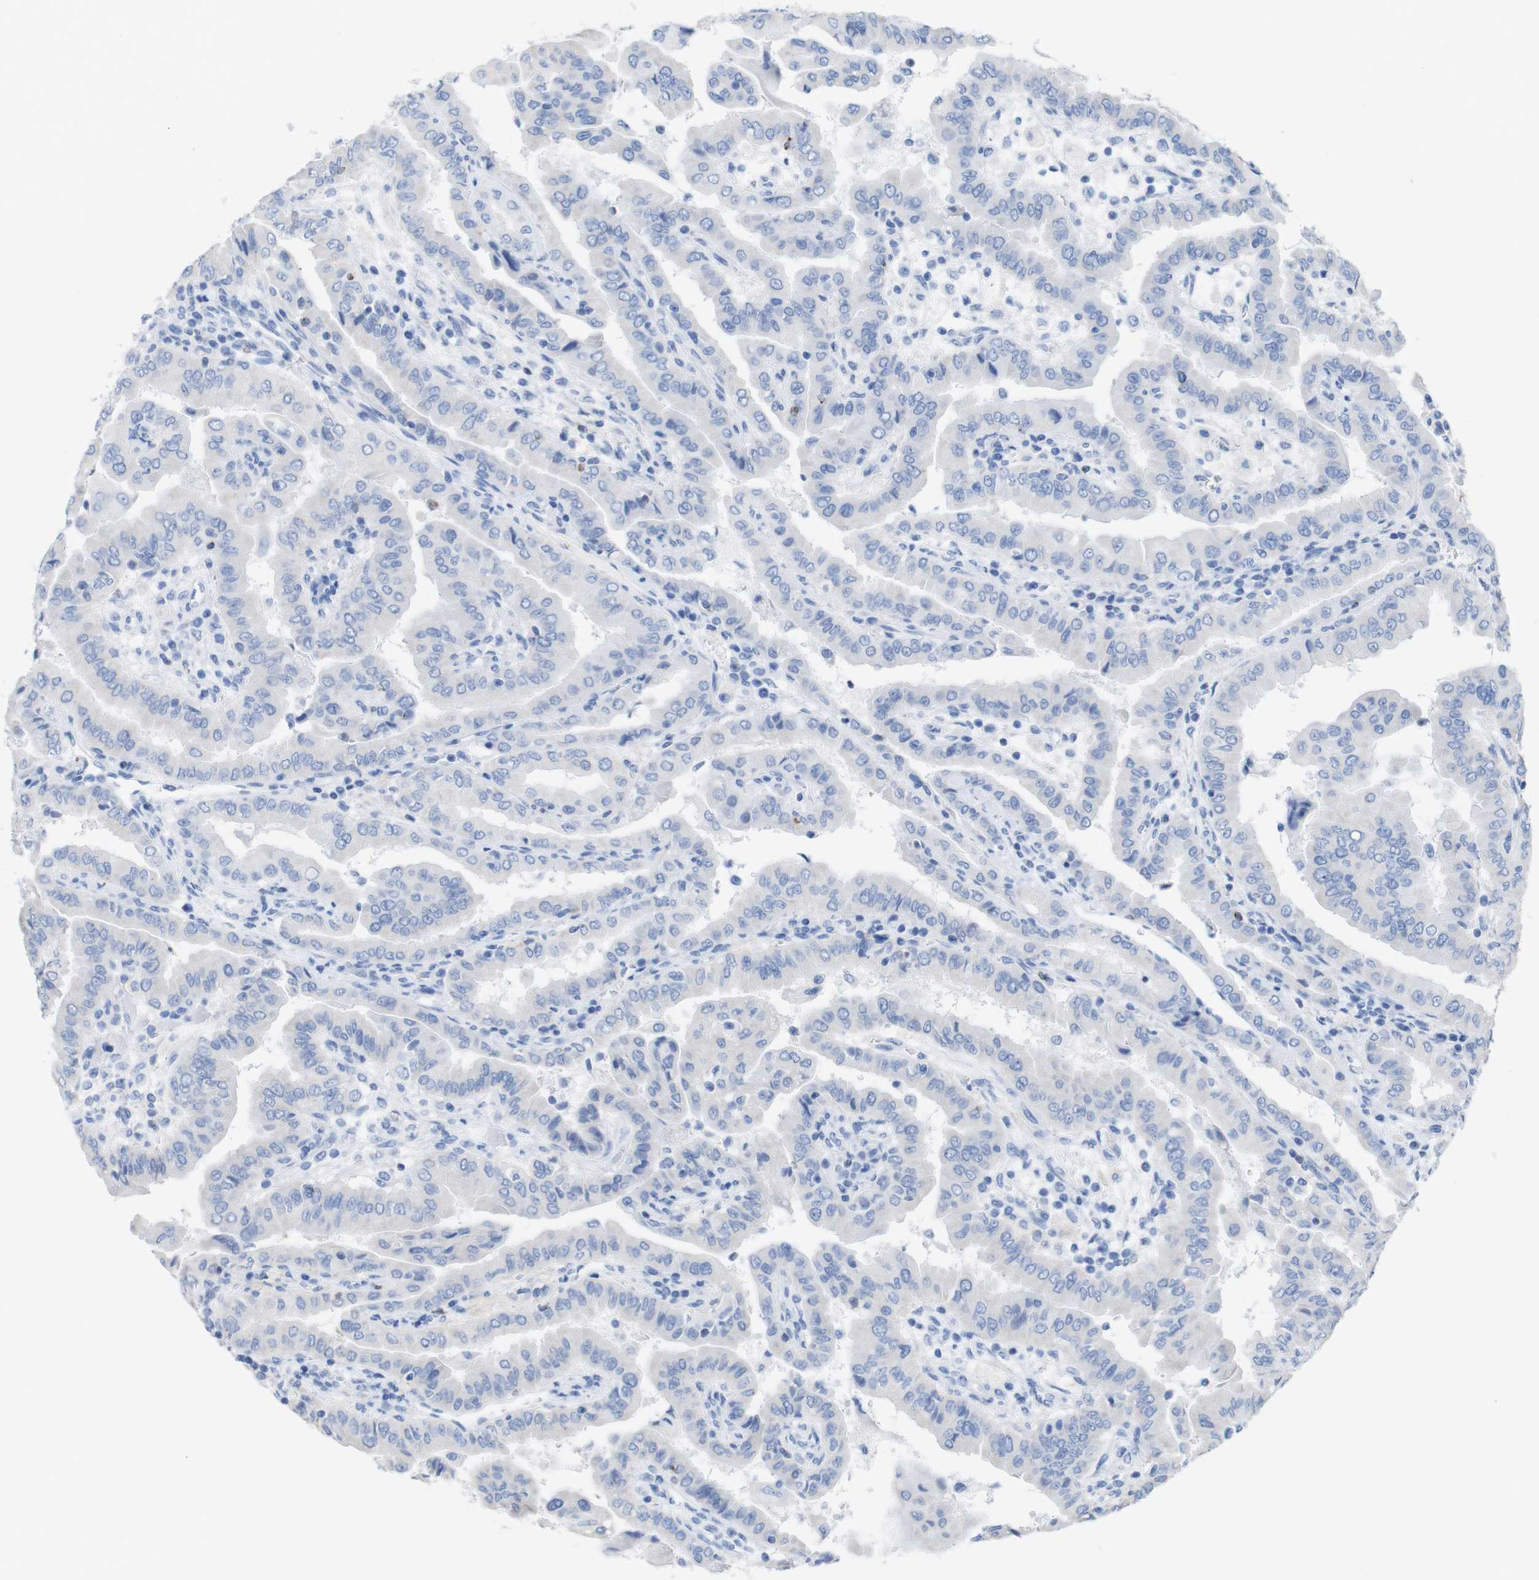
{"staining": {"intensity": "negative", "quantity": "none", "location": "none"}, "tissue": "thyroid cancer", "cell_type": "Tumor cells", "image_type": "cancer", "snomed": [{"axis": "morphology", "description": "Papillary adenocarcinoma, NOS"}, {"axis": "topography", "description": "Thyroid gland"}], "caption": "Immunohistochemistry (IHC) histopathology image of neoplastic tissue: thyroid cancer (papillary adenocarcinoma) stained with DAB (3,3'-diaminobenzidine) exhibits no significant protein staining in tumor cells.", "gene": "LAG3", "patient": {"sex": "male", "age": 33}}